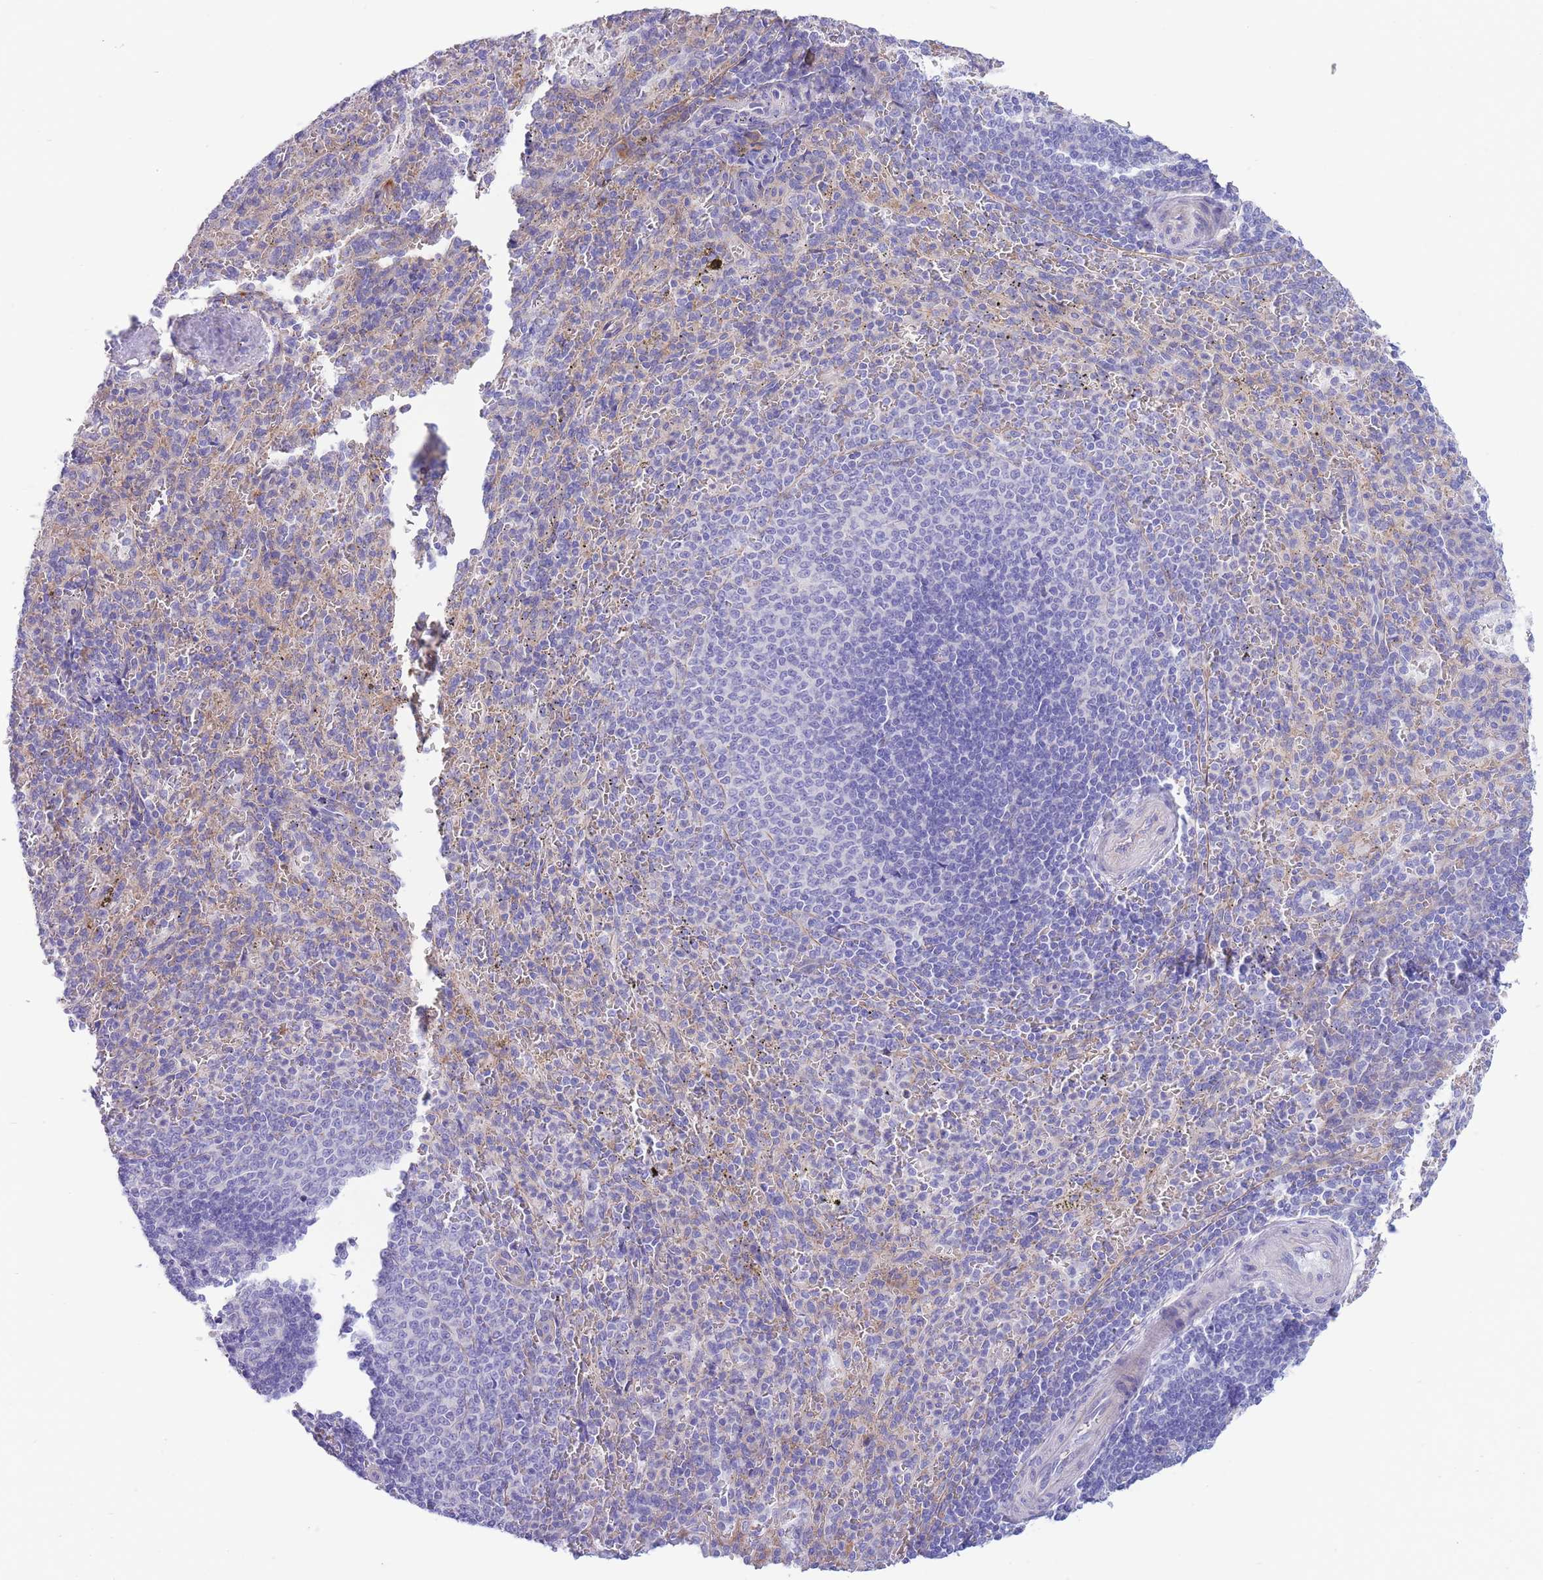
{"staining": {"intensity": "negative", "quantity": "none", "location": "none"}, "tissue": "spleen", "cell_type": "Cells in red pulp", "image_type": "normal", "snomed": [{"axis": "morphology", "description": "Normal tissue, NOS"}, {"axis": "topography", "description": "Spleen"}], "caption": "Histopathology image shows no protein positivity in cells in red pulp of unremarkable spleen. Nuclei are stained in blue.", "gene": "DET1", "patient": {"sex": "female", "age": 21}}